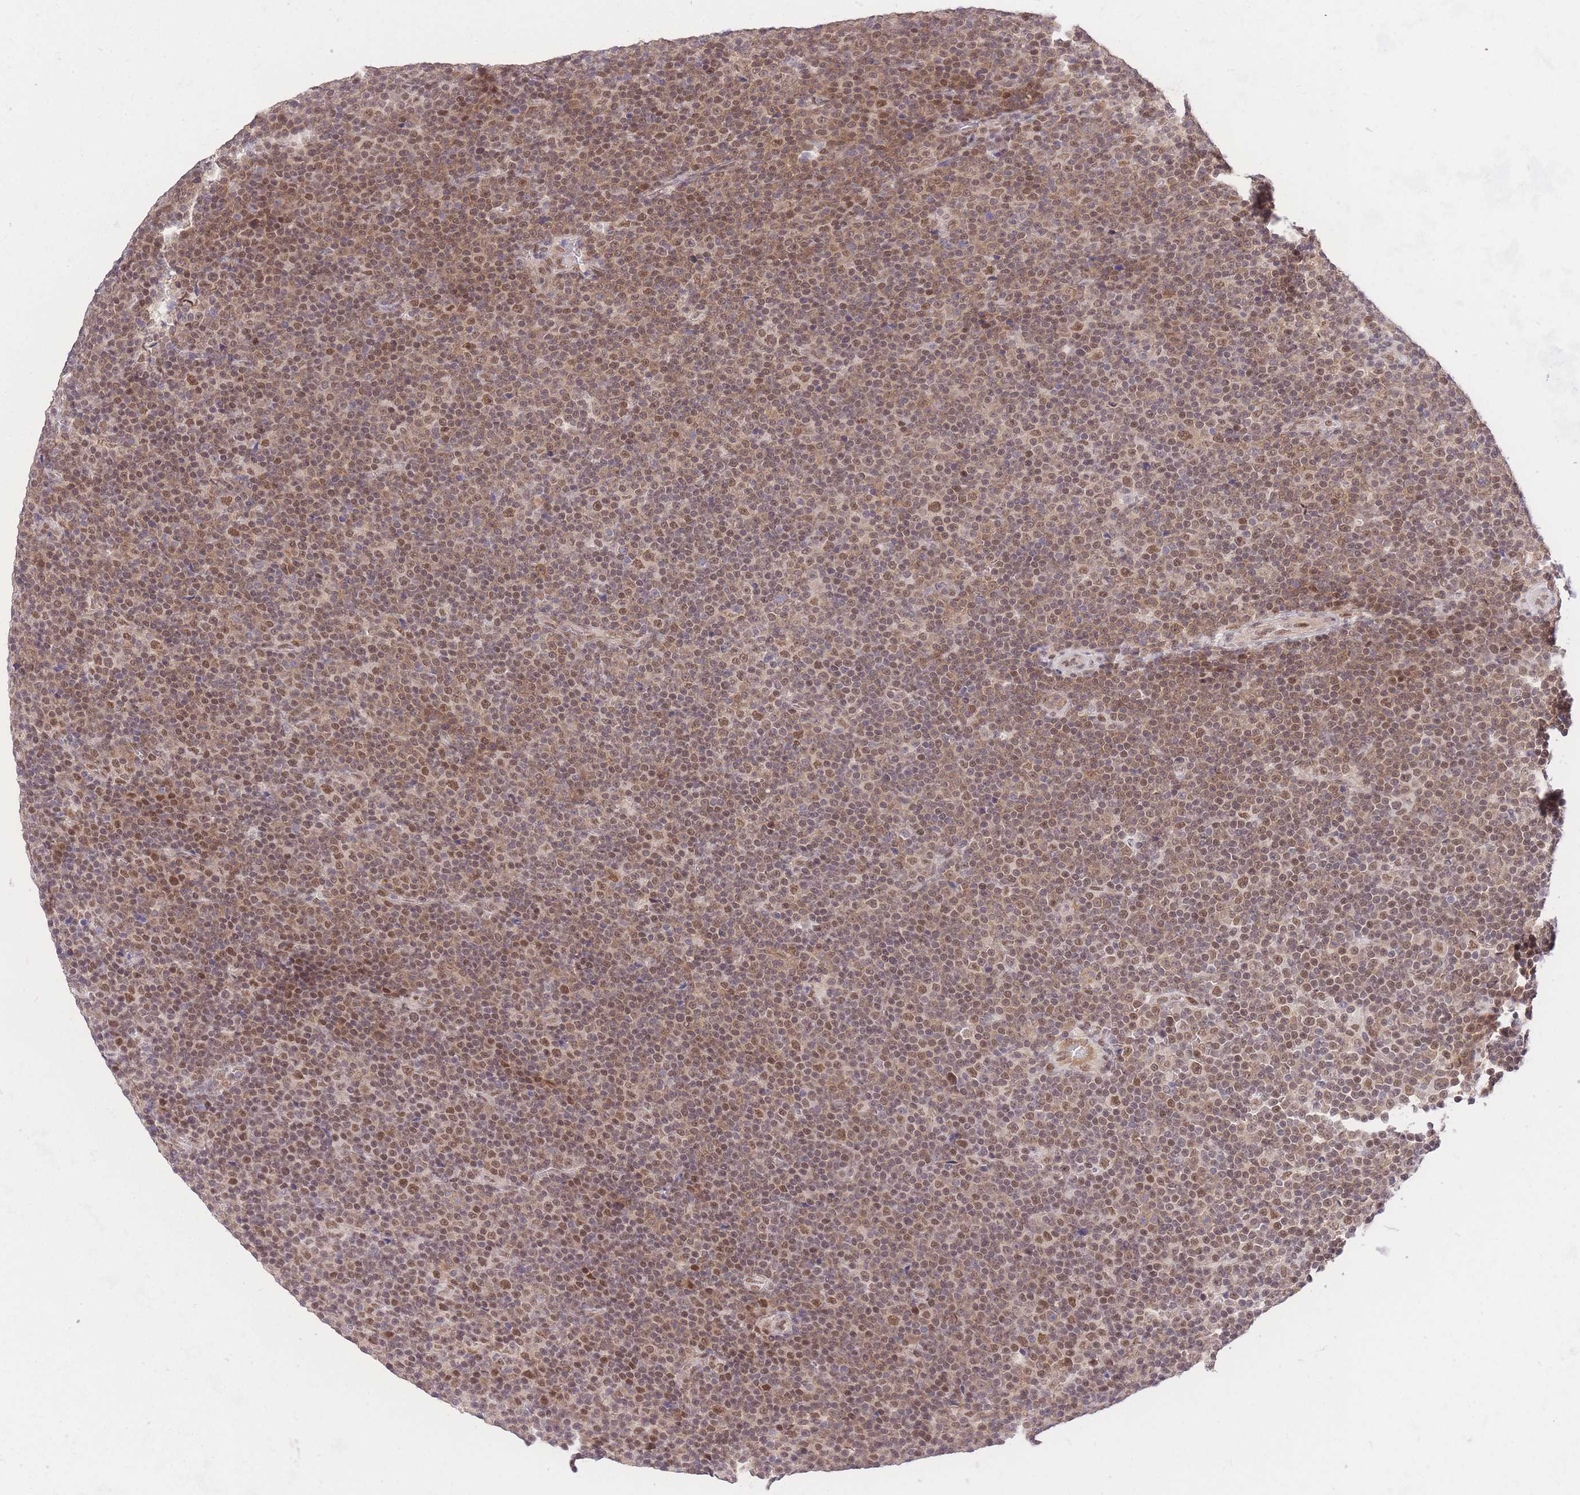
{"staining": {"intensity": "moderate", "quantity": ">75%", "location": "nuclear"}, "tissue": "lymphoma", "cell_type": "Tumor cells", "image_type": "cancer", "snomed": [{"axis": "morphology", "description": "Malignant lymphoma, non-Hodgkin's type, Low grade"}, {"axis": "topography", "description": "Lymph node"}], "caption": "High-power microscopy captured an immunohistochemistry image of malignant lymphoma, non-Hodgkin's type (low-grade), revealing moderate nuclear expression in approximately >75% of tumor cells. The staining was performed using DAB (3,3'-diaminobenzidine), with brown indicating positive protein expression. Nuclei are stained blue with hematoxylin.", "gene": "UBXN7", "patient": {"sex": "female", "age": 67}}